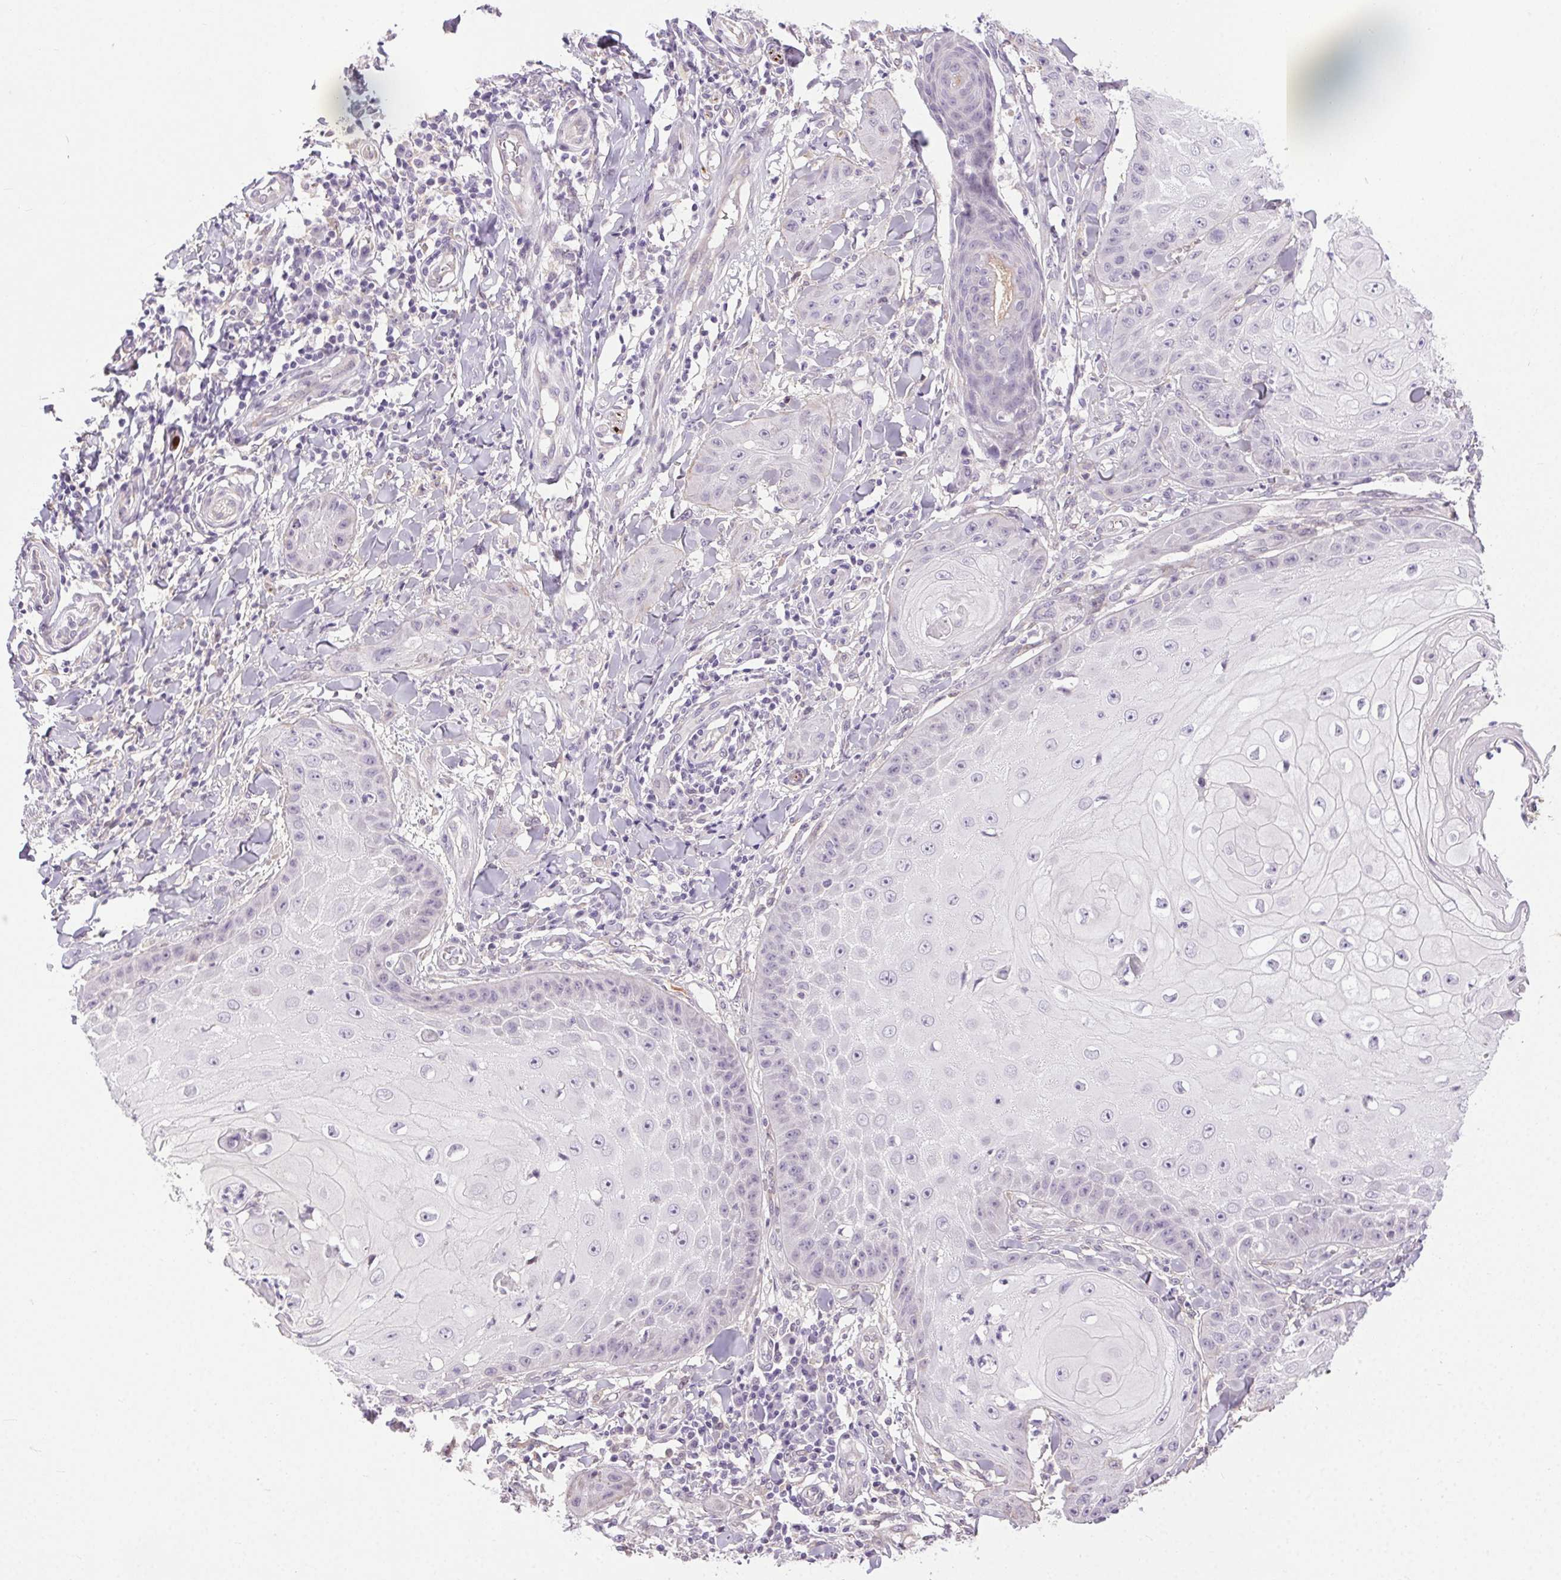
{"staining": {"intensity": "negative", "quantity": "none", "location": "none"}, "tissue": "skin cancer", "cell_type": "Tumor cells", "image_type": "cancer", "snomed": [{"axis": "morphology", "description": "Squamous cell carcinoma, NOS"}, {"axis": "topography", "description": "Skin"}], "caption": "This is an immunohistochemistry micrograph of human skin cancer (squamous cell carcinoma). There is no positivity in tumor cells.", "gene": "SYT11", "patient": {"sex": "male", "age": 70}}